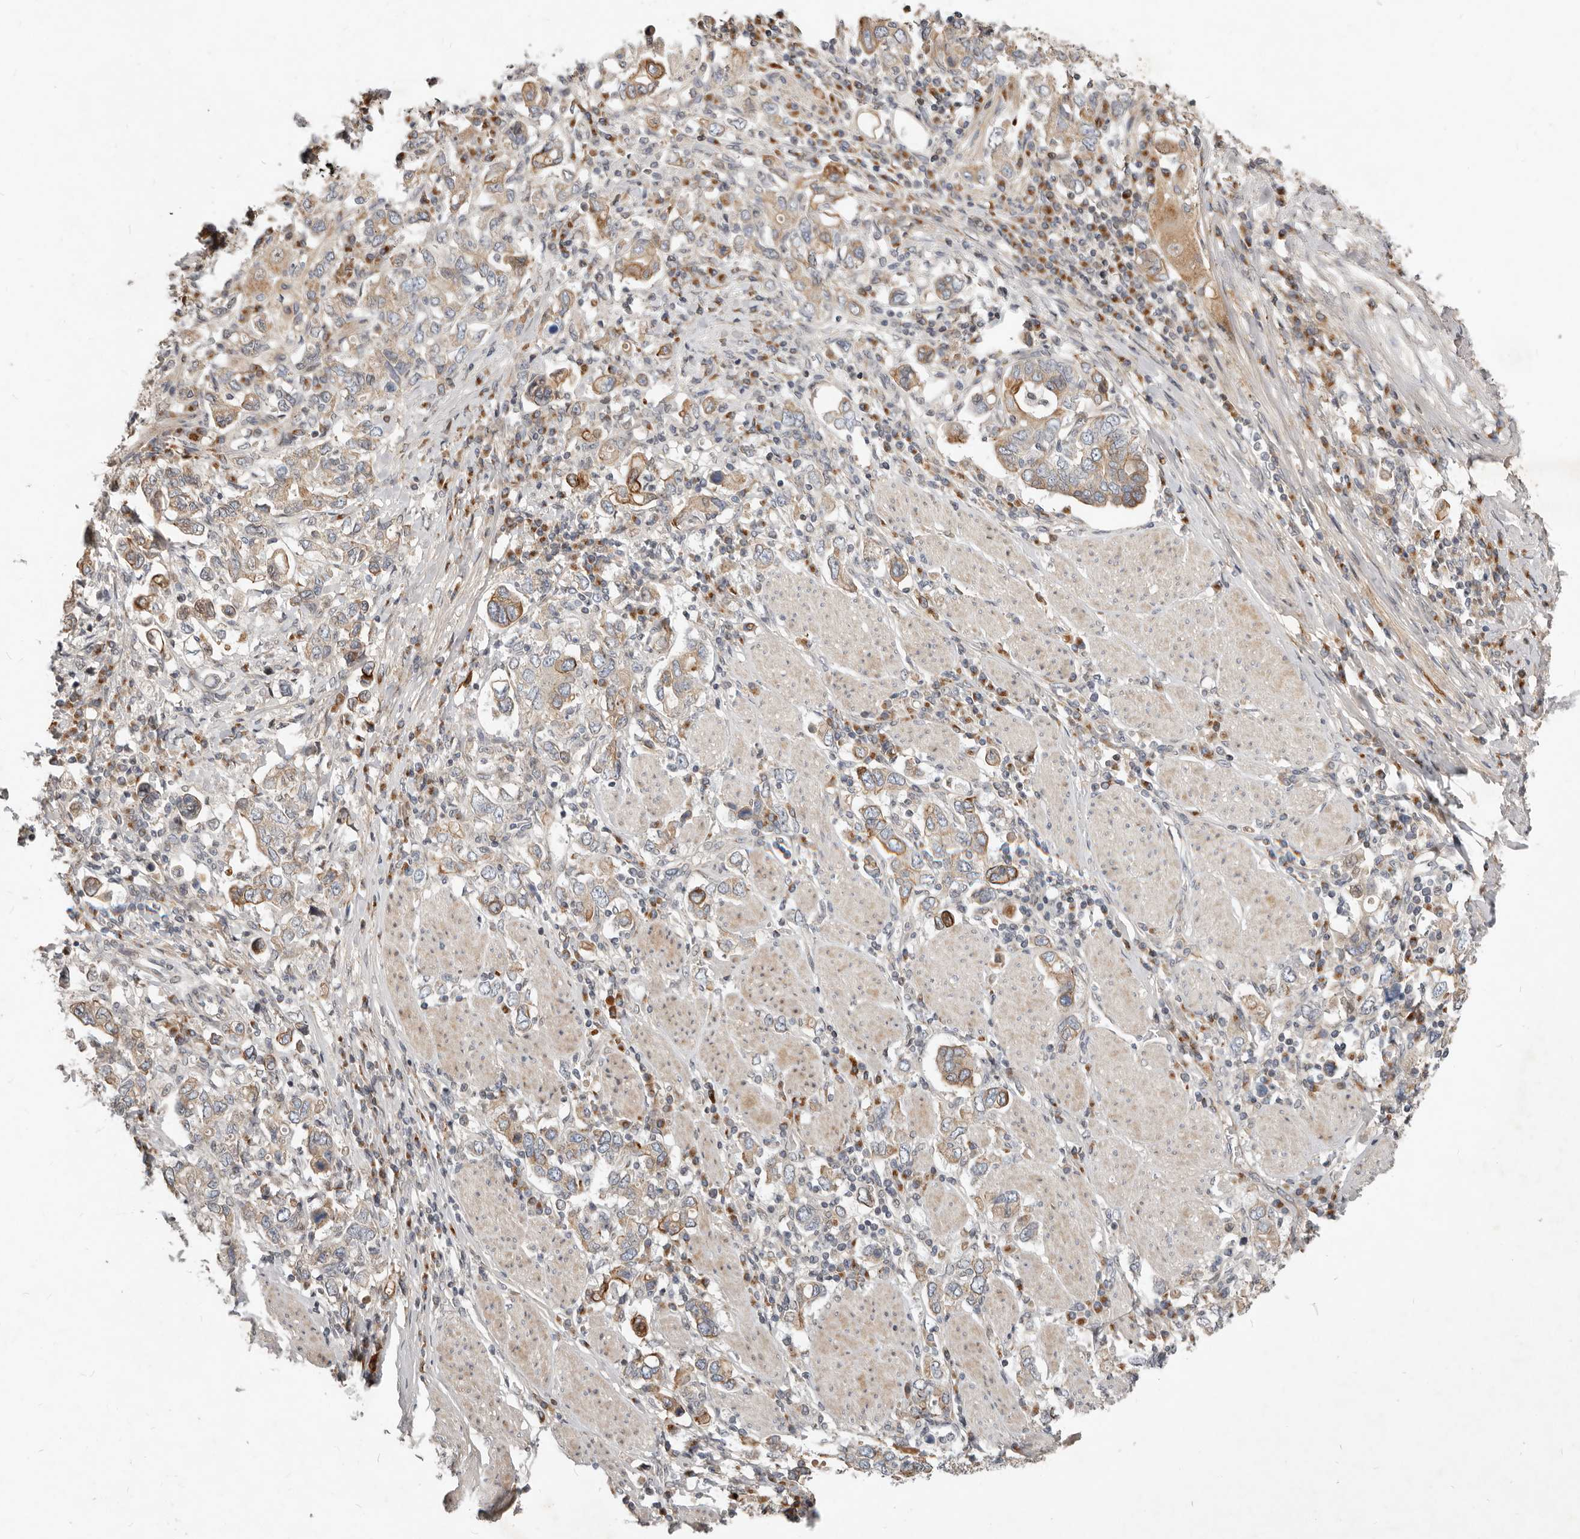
{"staining": {"intensity": "moderate", "quantity": "25%-75%", "location": "cytoplasmic/membranous"}, "tissue": "stomach cancer", "cell_type": "Tumor cells", "image_type": "cancer", "snomed": [{"axis": "morphology", "description": "Adenocarcinoma, NOS"}, {"axis": "topography", "description": "Stomach, upper"}], "caption": "This is an image of IHC staining of stomach cancer (adenocarcinoma), which shows moderate expression in the cytoplasmic/membranous of tumor cells.", "gene": "NPY4R", "patient": {"sex": "male", "age": 62}}